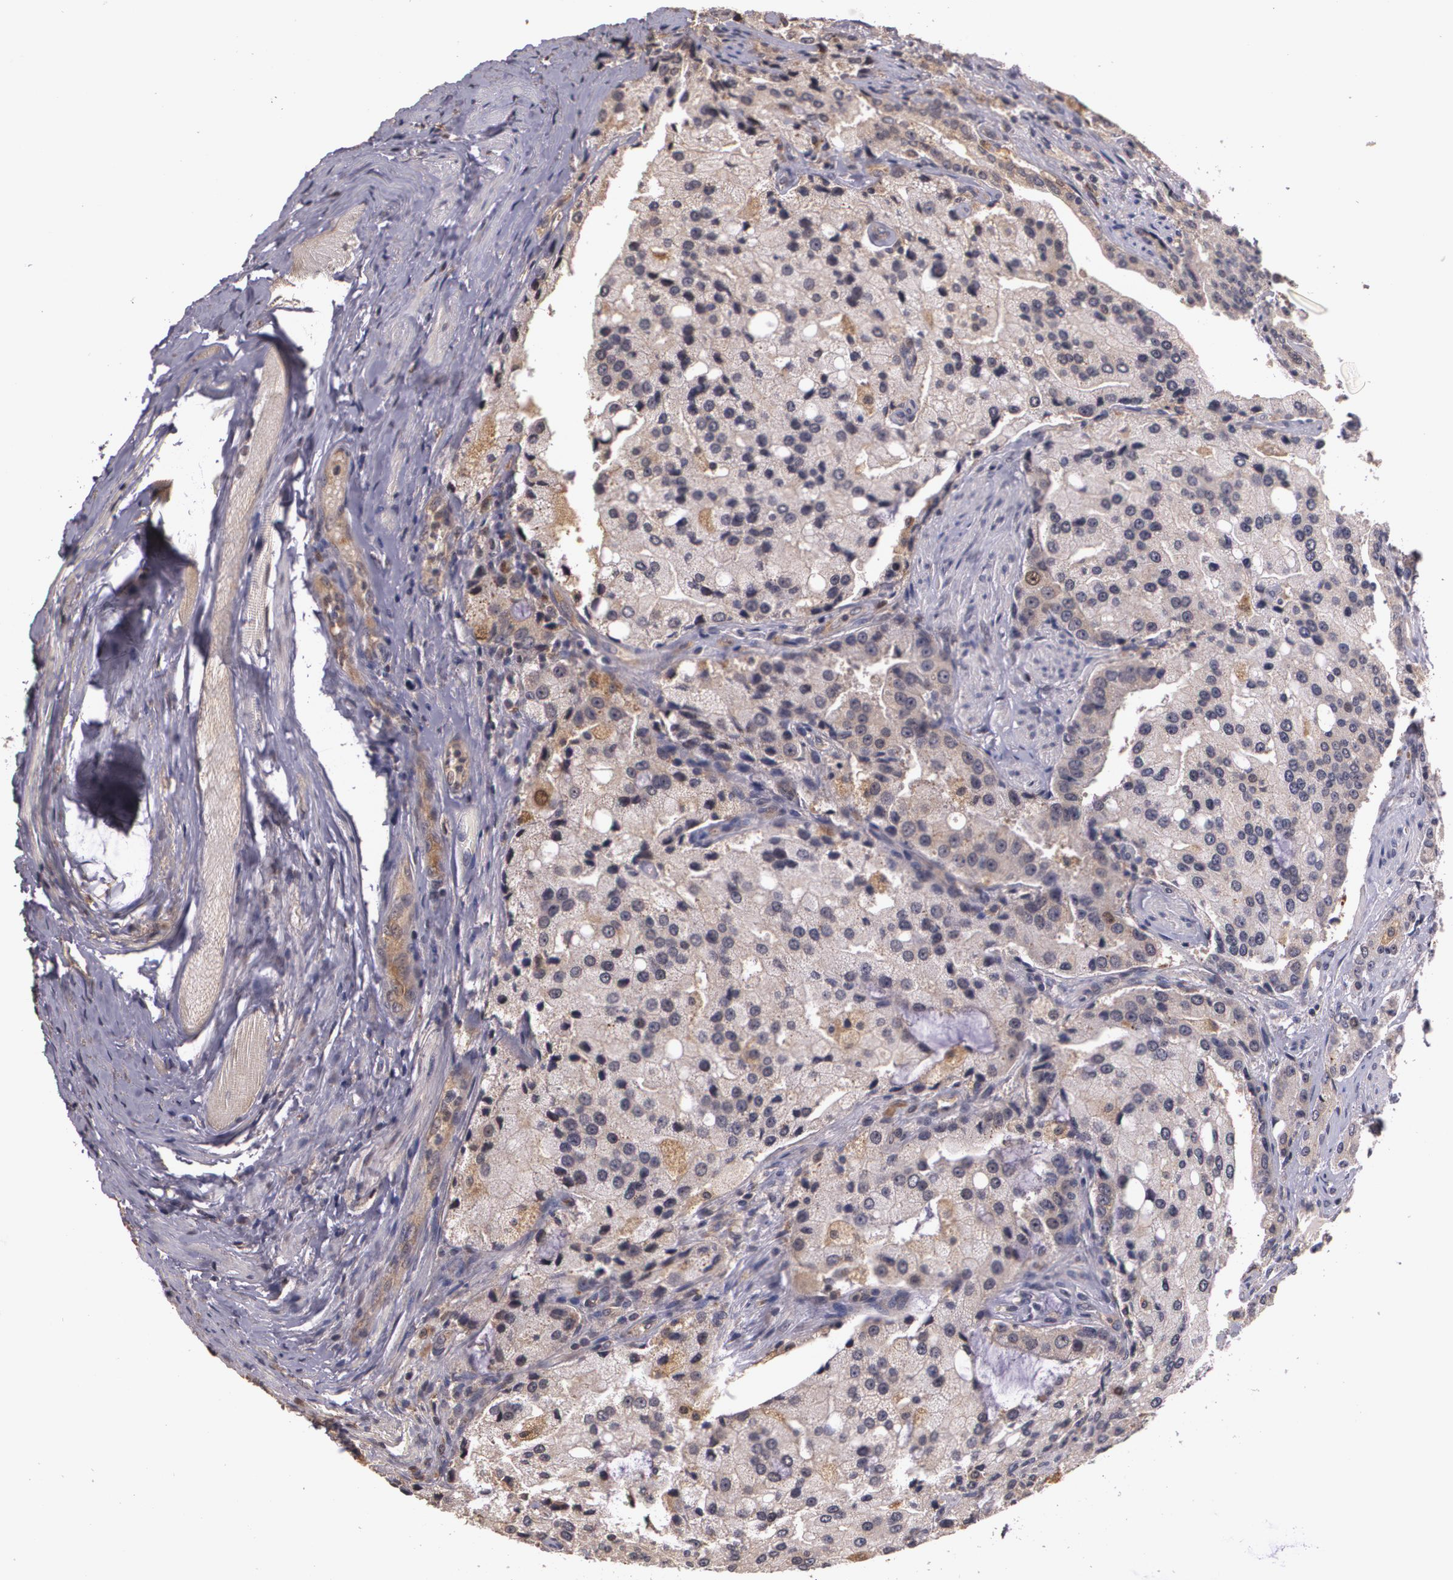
{"staining": {"intensity": "weak", "quantity": "<25%", "location": "cytoplasmic/membranous,nuclear"}, "tissue": "prostate cancer", "cell_type": "Tumor cells", "image_type": "cancer", "snomed": [{"axis": "morphology", "description": "Adenocarcinoma, Medium grade"}, {"axis": "topography", "description": "Prostate"}], "caption": "An immunohistochemistry (IHC) photomicrograph of prostate cancer (adenocarcinoma (medium-grade)) is shown. There is no staining in tumor cells of prostate cancer (adenocarcinoma (medium-grade)). Brightfield microscopy of IHC stained with DAB (3,3'-diaminobenzidine) (brown) and hematoxylin (blue), captured at high magnification.", "gene": "BRCA1", "patient": {"sex": "male", "age": 72}}